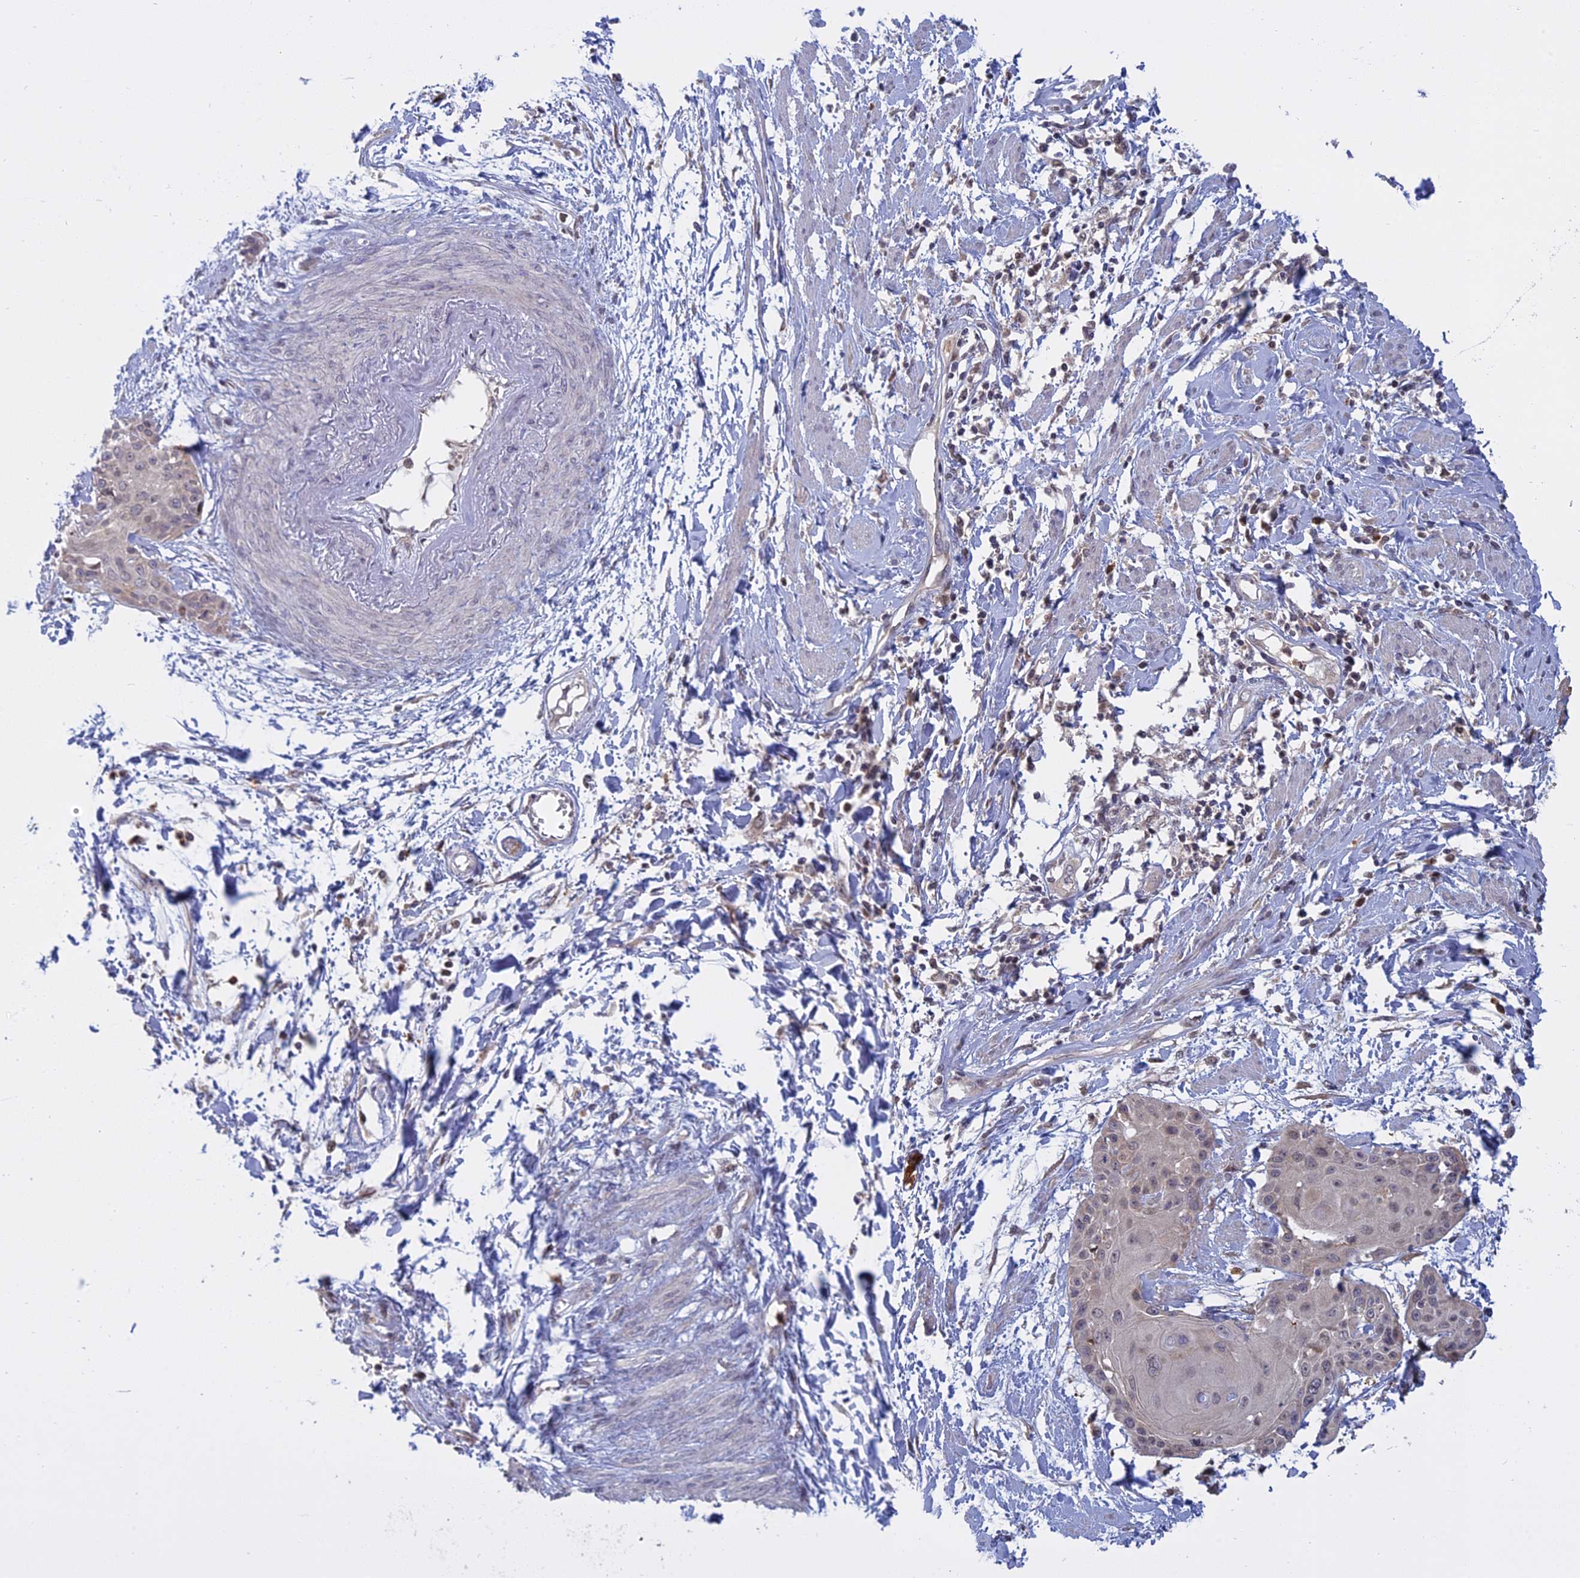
{"staining": {"intensity": "weak", "quantity": "<25%", "location": "cytoplasmic/membranous"}, "tissue": "cervical cancer", "cell_type": "Tumor cells", "image_type": "cancer", "snomed": [{"axis": "morphology", "description": "Squamous cell carcinoma, NOS"}, {"axis": "topography", "description": "Cervix"}], "caption": "This is an immunohistochemistry micrograph of human squamous cell carcinoma (cervical). There is no positivity in tumor cells.", "gene": "TMEM208", "patient": {"sex": "female", "age": 57}}